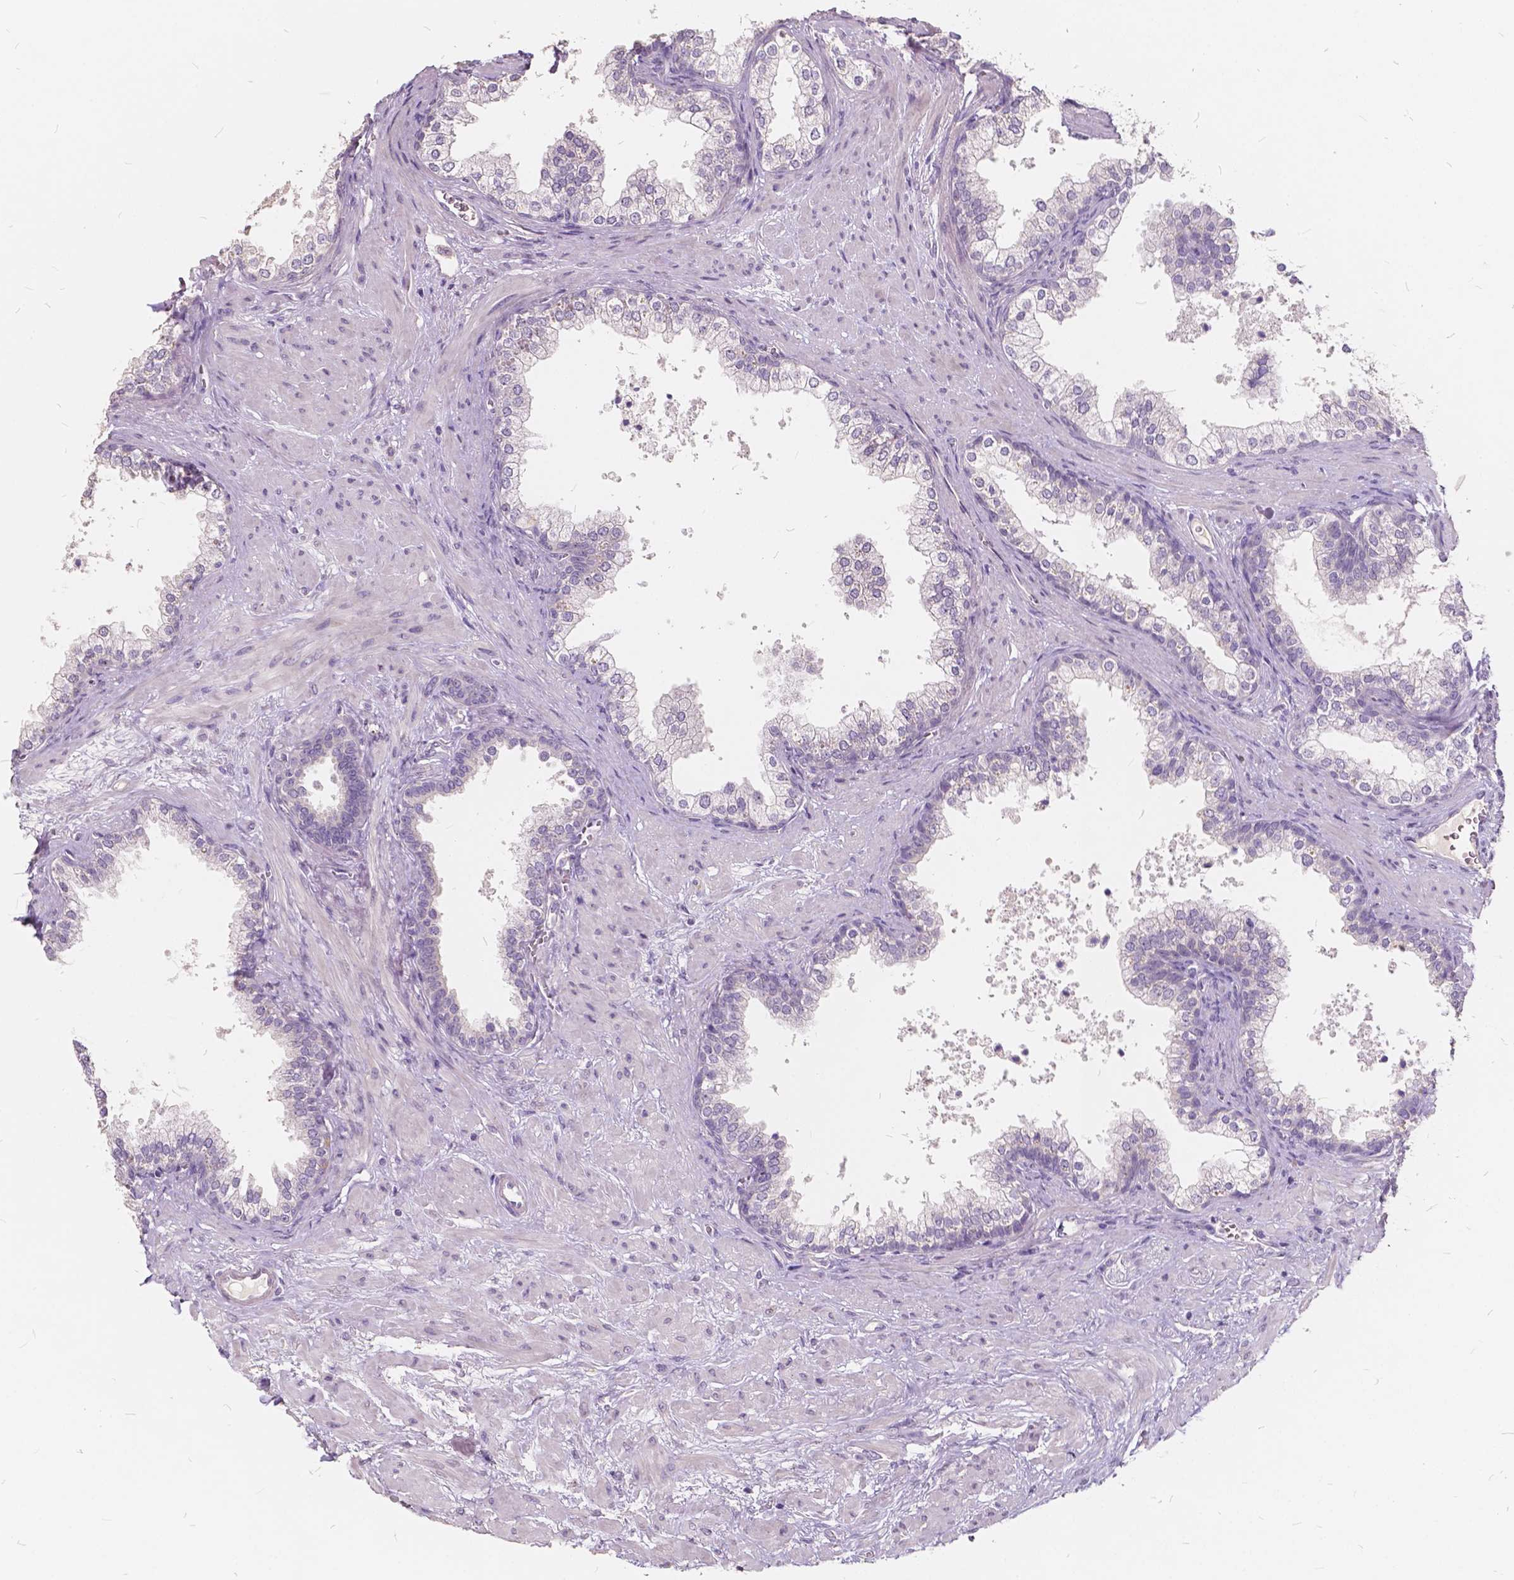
{"staining": {"intensity": "negative", "quantity": "none", "location": "none"}, "tissue": "prostate", "cell_type": "Glandular cells", "image_type": "normal", "snomed": [{"axis": "morphology", "description": "Normal tissue, NOS"}, {"axis": "topography", "description": "Prostate"}], "caption": "This is an immunohistochemistry (IHC) histopathology image of benign prostate. There is no positivity in glandular cells.", "gene": "SLC7A8", "patient": {"sex": "male", "age": 79}}